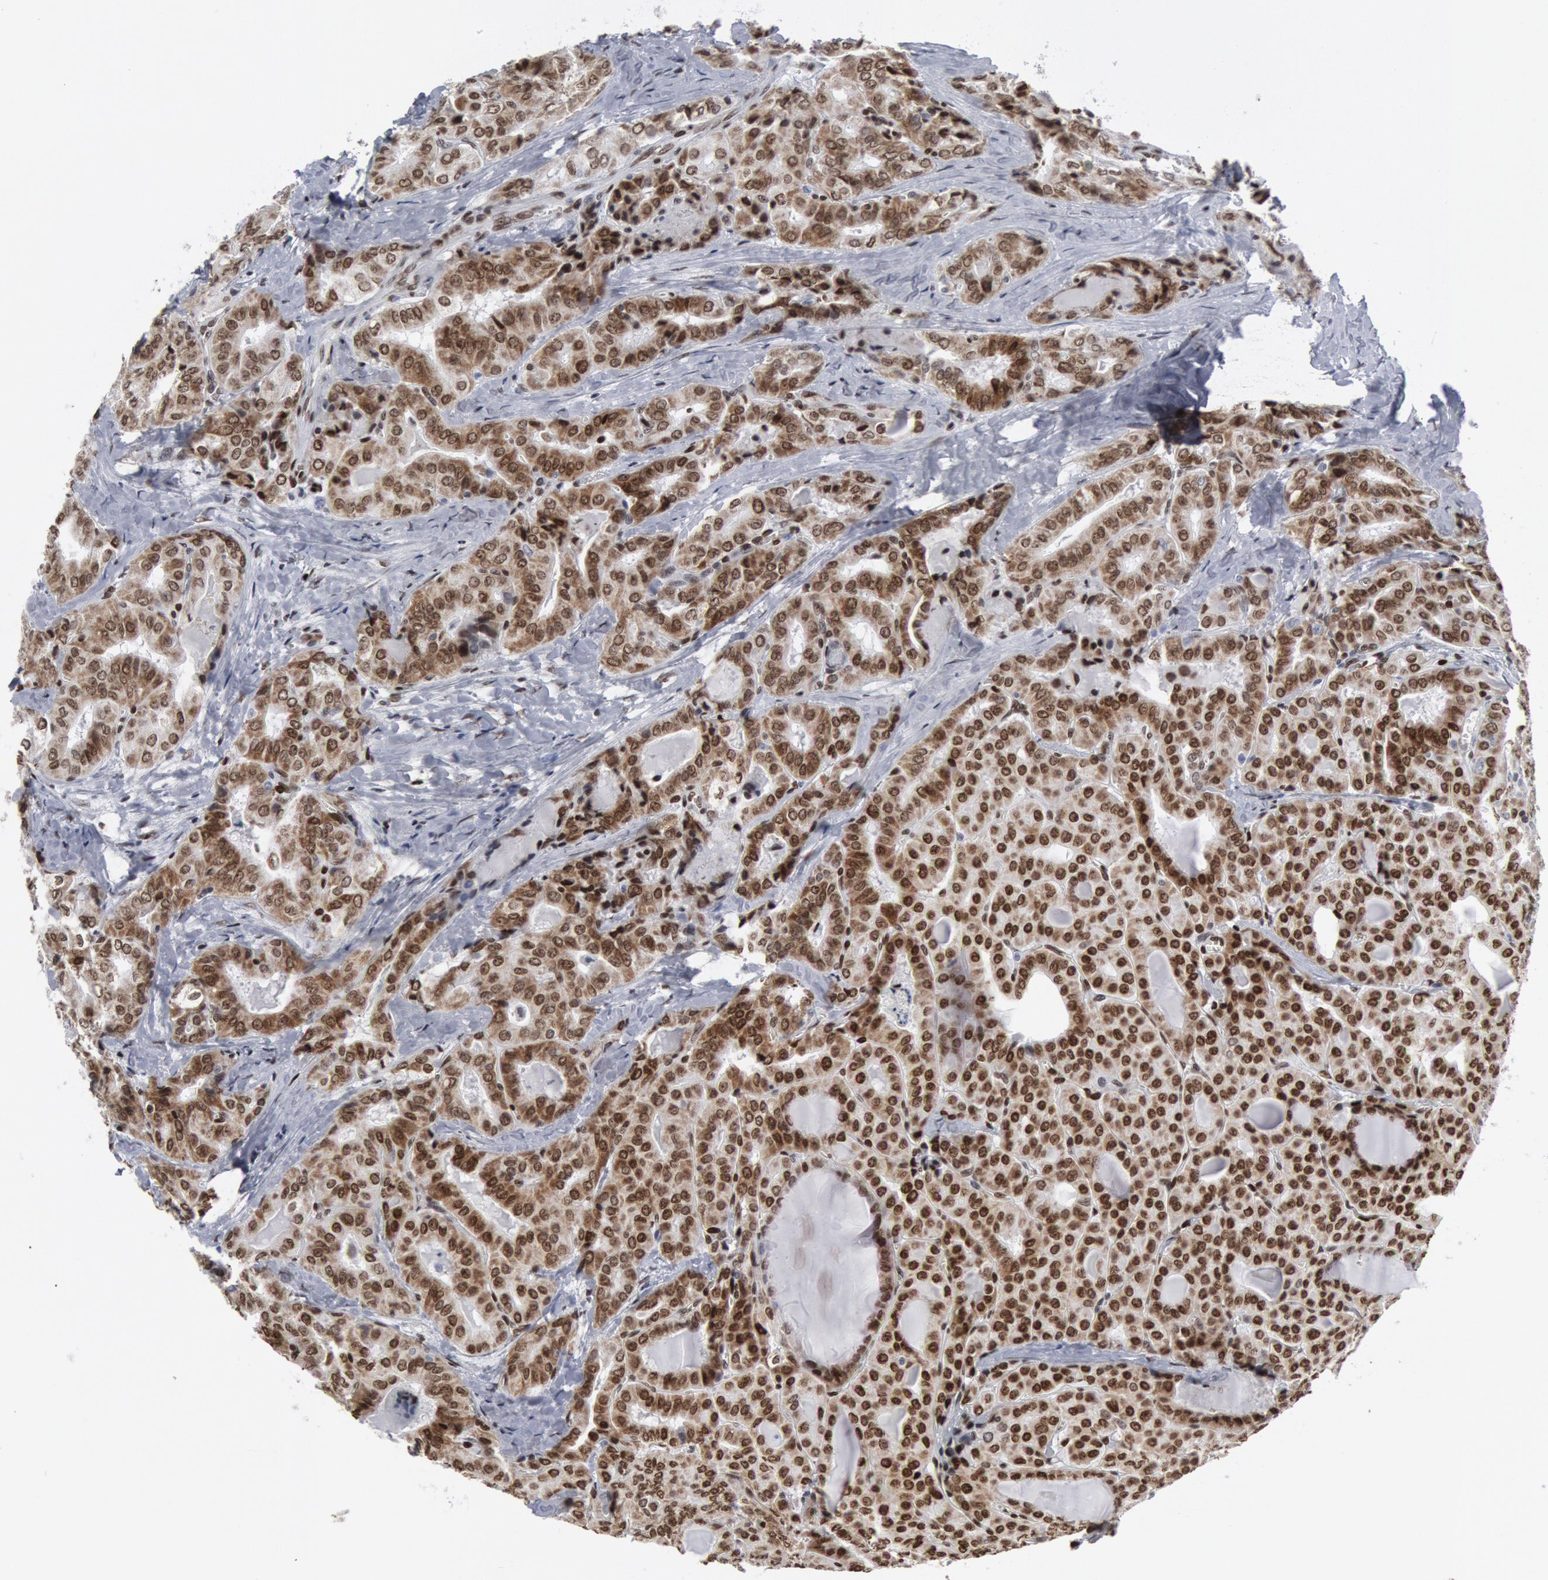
{"staining": {"intensity": "moderate", "quantity": ">75%", "location": "nuclear"}, "tissue": "thyroid cancer", "cell_type": "Tumor cells", "image_type": "cancer", "snomed": [{"axis": "morphology", "description": "Papillary adenocarcinoma, NOS"}, {"axis": "topography", "description": "Thyroid gland"}], "caption": "Moderate nuclear staining for a protein is seen in approximately >75% of tumor cells of papillary adenocarcinoma (thyroid) using immunohistochemistry.", "gene": "MECP2", "patient": {"sex": "female", "age": 71}}